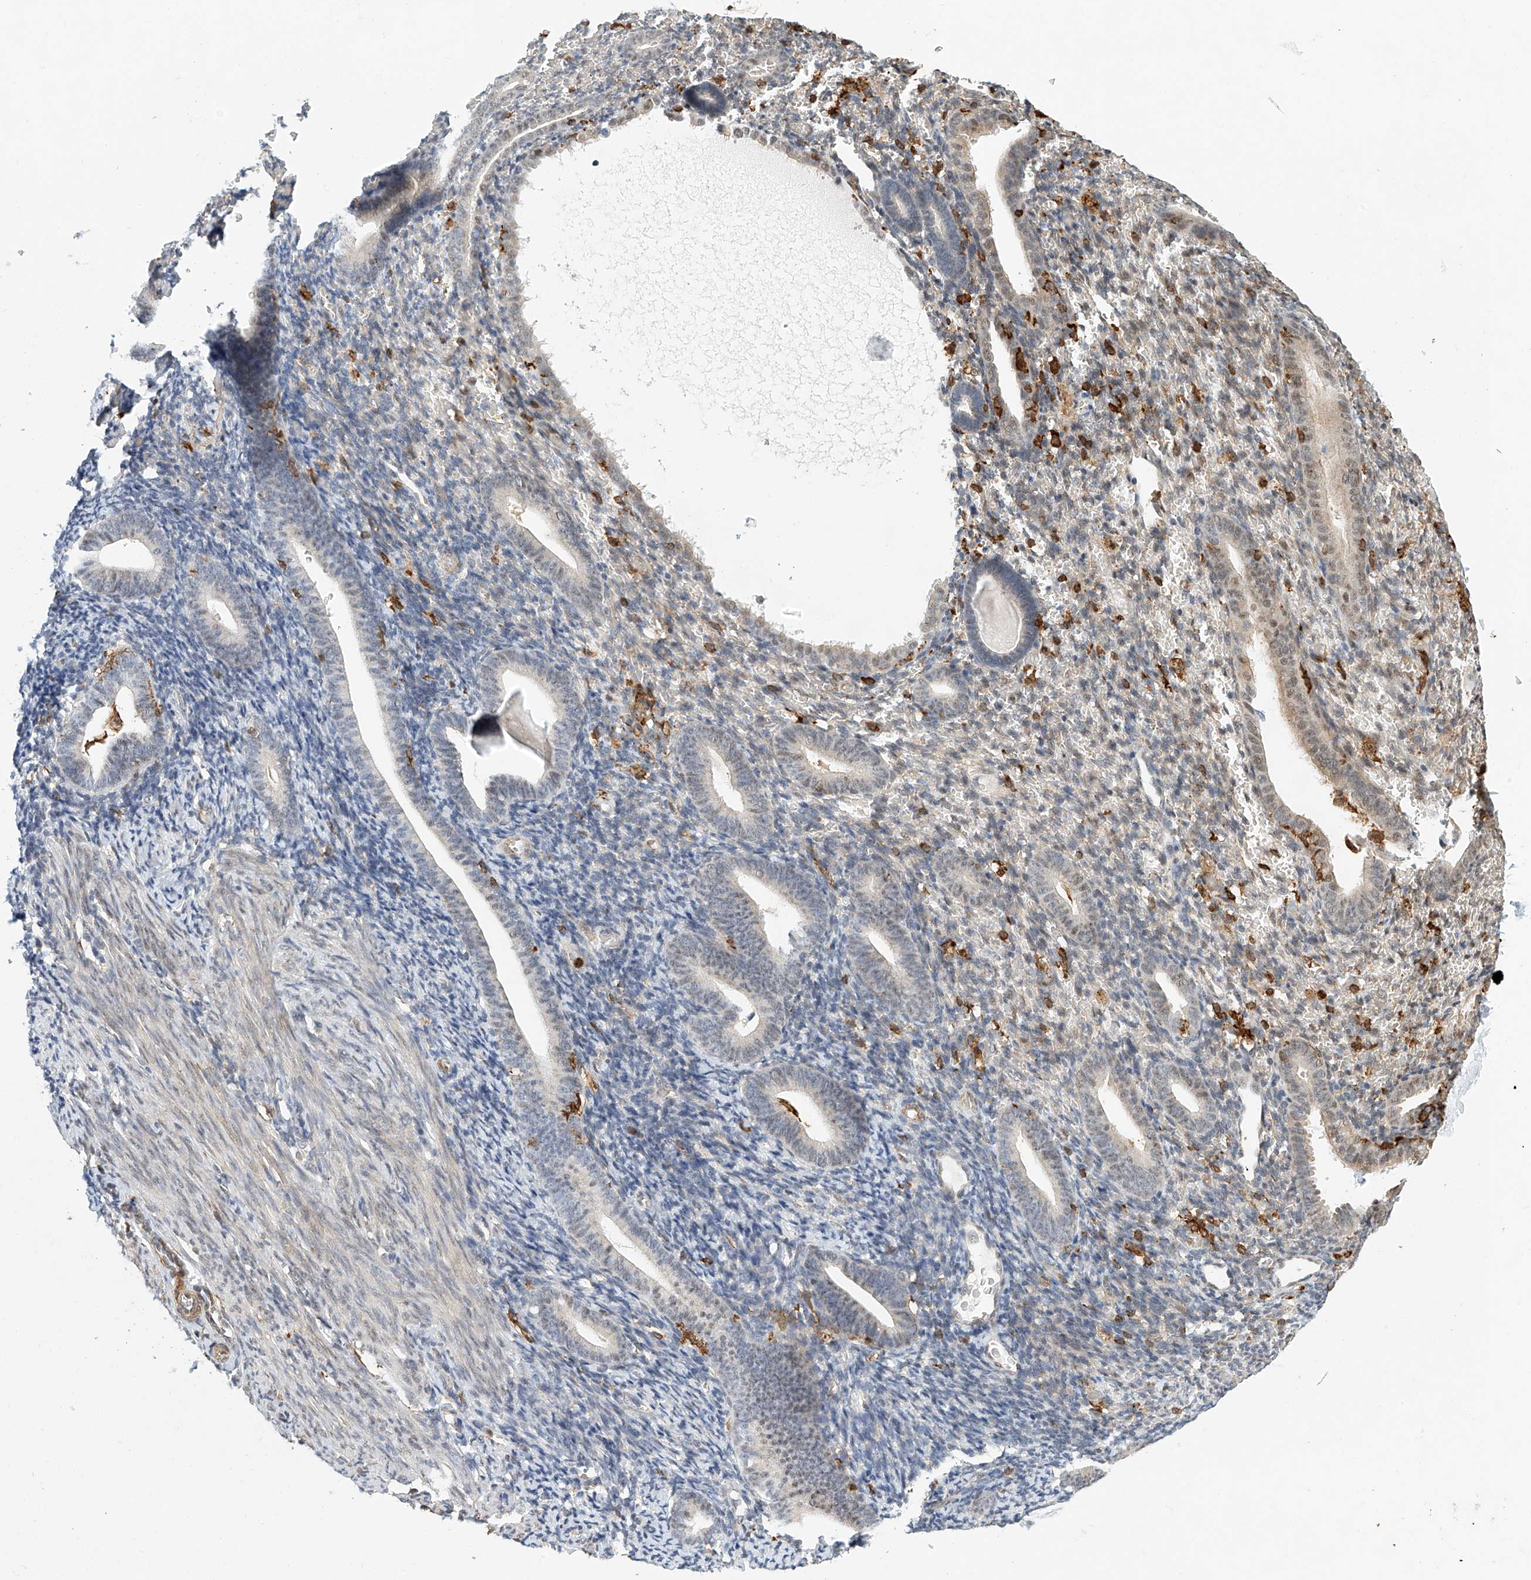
{"staining": {"intensity": "moderate", "quantity": "<25%", "location": "nuclear"}, "tissue": "endometrium", "cell_type": "Cells in endometrial stroma", "image_type": "normal", "snomed": [{"axis": "morphology", "description": "Normal tissue, NOS"}, {"axis": "topography", "description": "Endometrium"}], "caption": "High-magnification brightfield microscopy of benign endometrium stained with DAB (brown) and counterstained with hematoxylin (blue). cells in endometrial stroma exhibit moderate nuclear positivity is seen in about<25% of cells.", "gene": "MICAL1", "patient": {"sex": "female", "age": 51}}